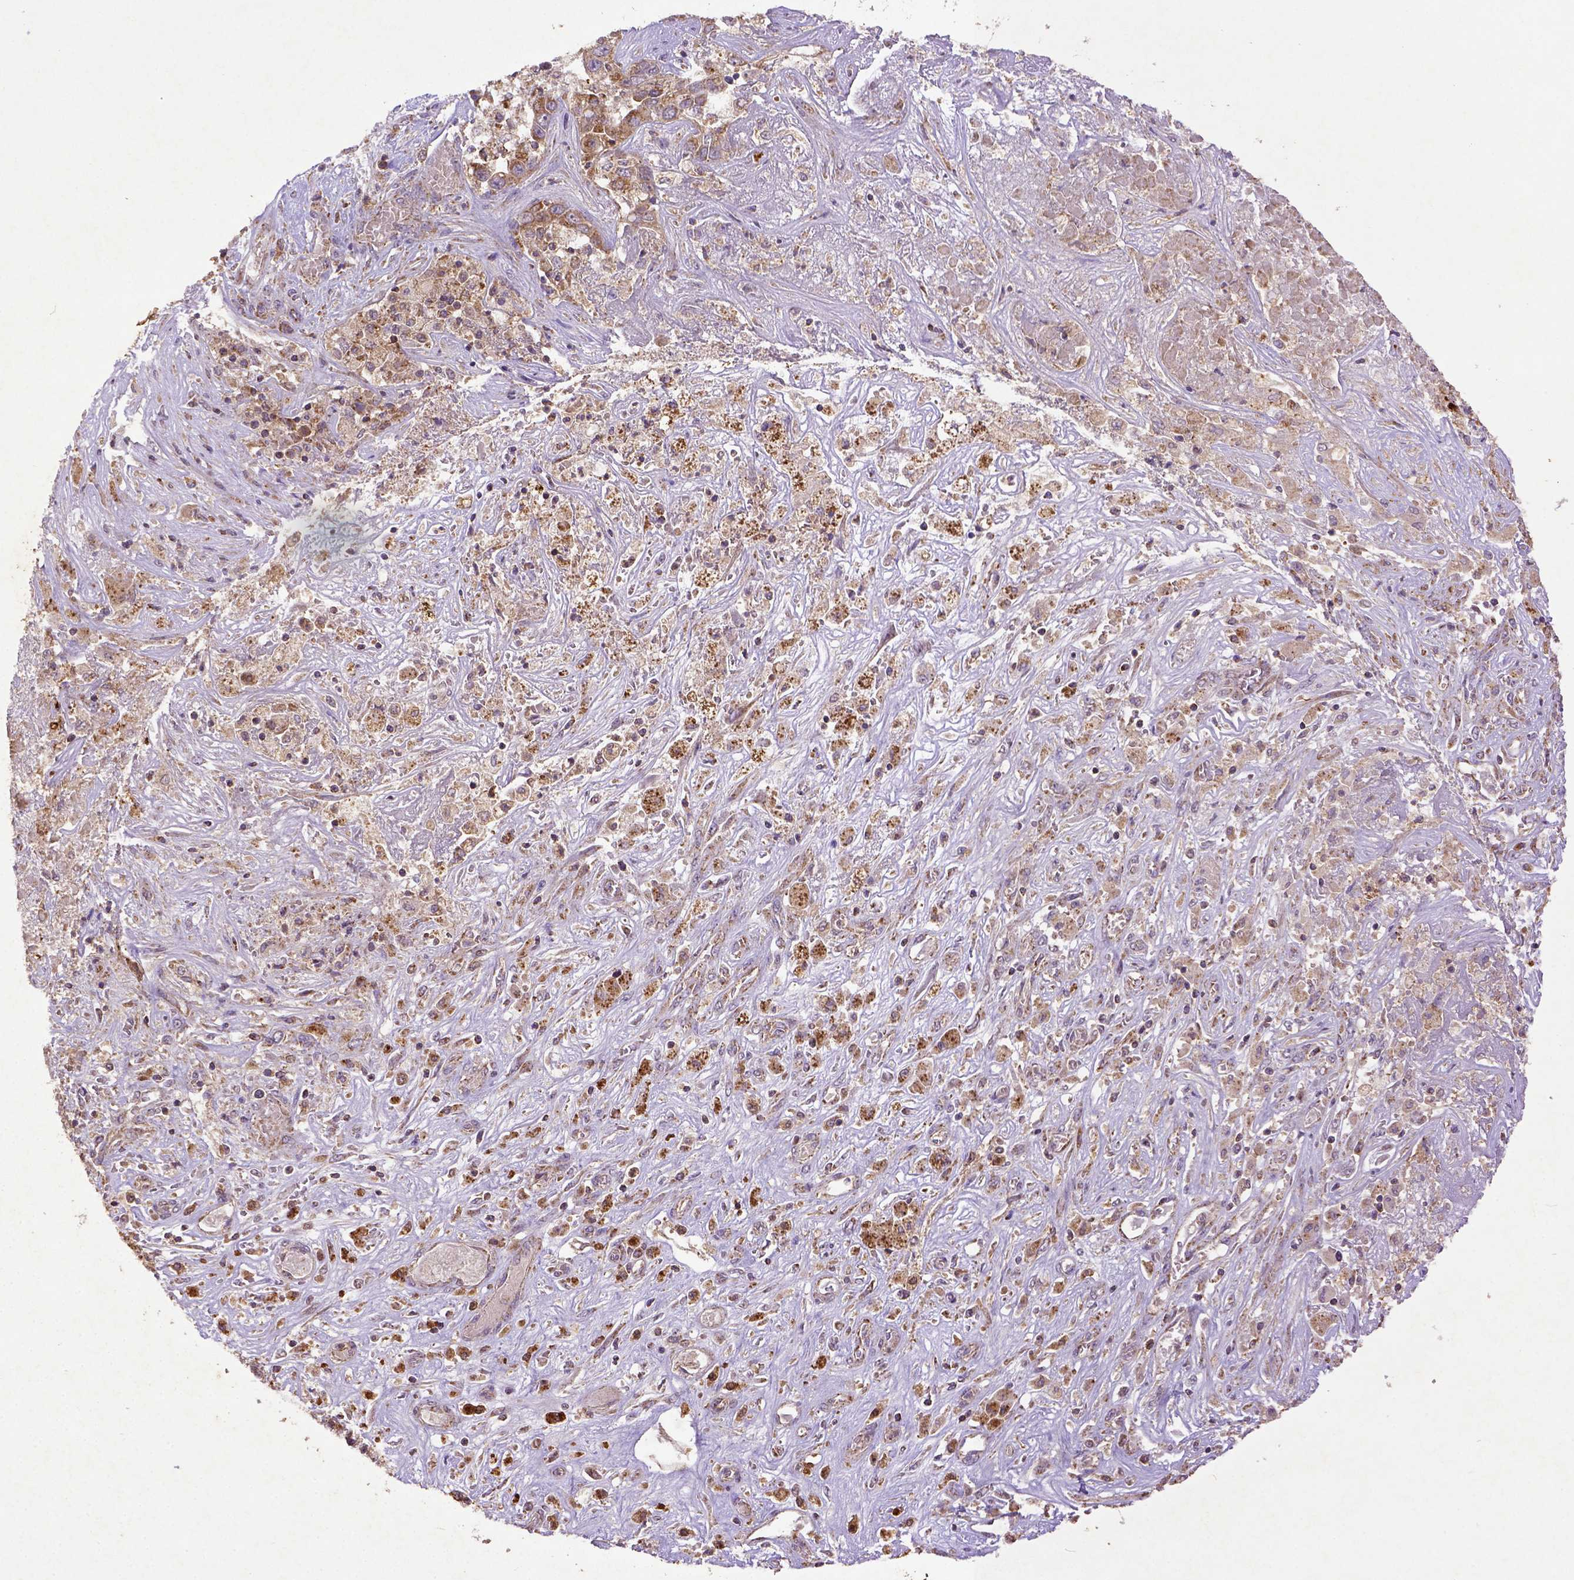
{"staining": {"intensity": "moderate", "quantity": ">75%", "location": "cytoplasmic/membranous"}, "tissue": "liver cancer", "cell_type": "Tumor cells", "image_type": "cancer", "snomed": [{"axis": "morphology", "description": "Cholangiocarcinoma"}, {"axis": "topography", "description": "Liver"}], "caption": "Protein staining displays moderate cytoplasmic/membranous positivity in about >75% of tumor cells in liver cancer (cholangiocarcinoma). Immunohistochemistry (ihc) stains the protein of interest in brown and the nuclei are stained blue.", "gene": "MT-CO1", "patient": {"sex": "female", "age": 52}}